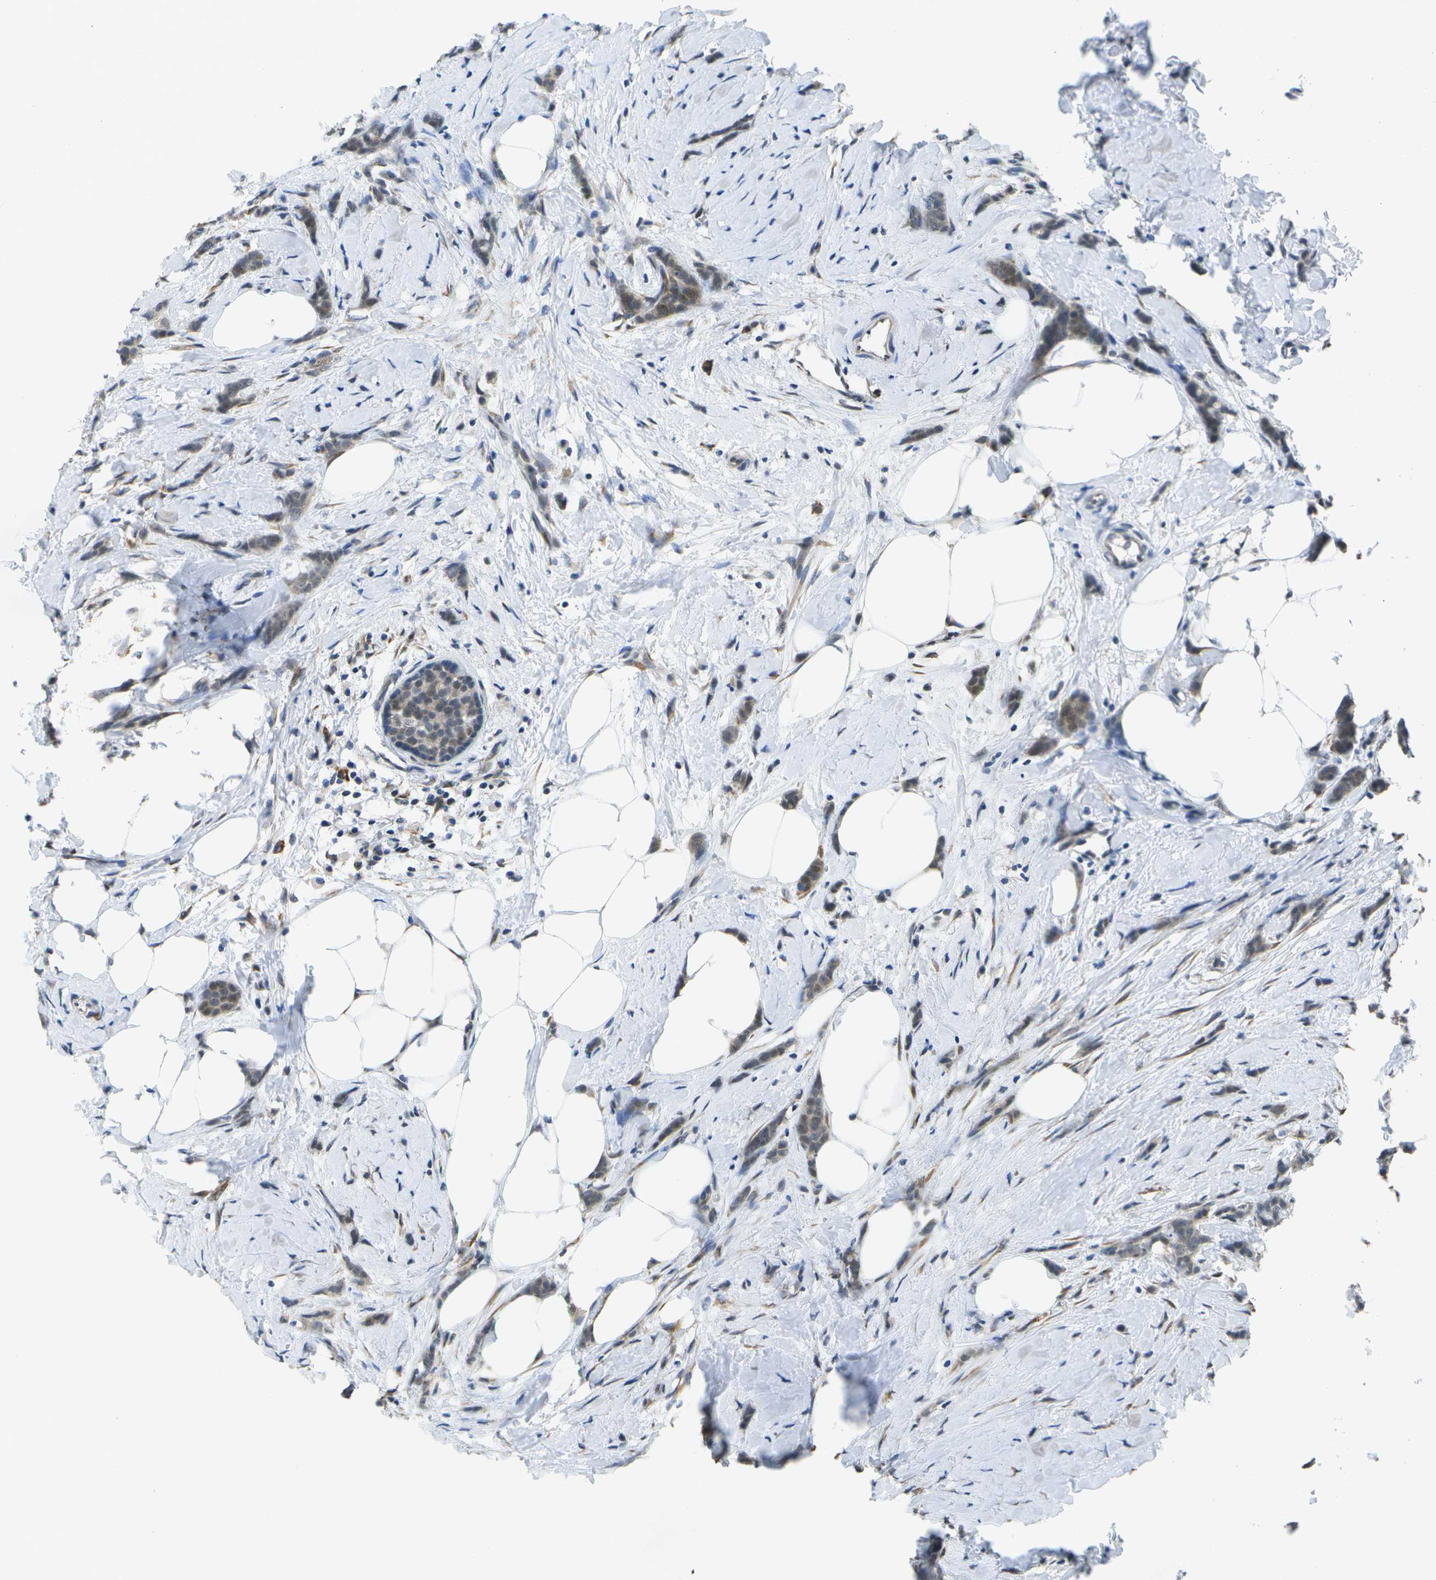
{"staining": {"intensity": "moderate", "quantity": ">75%", "location": "cytoplasmic/membranous,nuclear"}, "tissue": "breast cancer", "cell_type": "Tumor cells", "image_type": "cancer", "snomed": [{"axis": "morphology", "description": "Lobular carcinoma, in situ"}, {"axis": "morphology", "description": "Lobular carcinoma"}, {"axis": "topography", "description": "Breast"}], "caption": "This is an image of immunohistochemistry staining of breast lobular carcinoma, which shows moderate expression in the cytoplasmic/membranous and nuclear of tumor cells.", "gene": "DSE", "patient": {"sex": "female", "age": 41}}